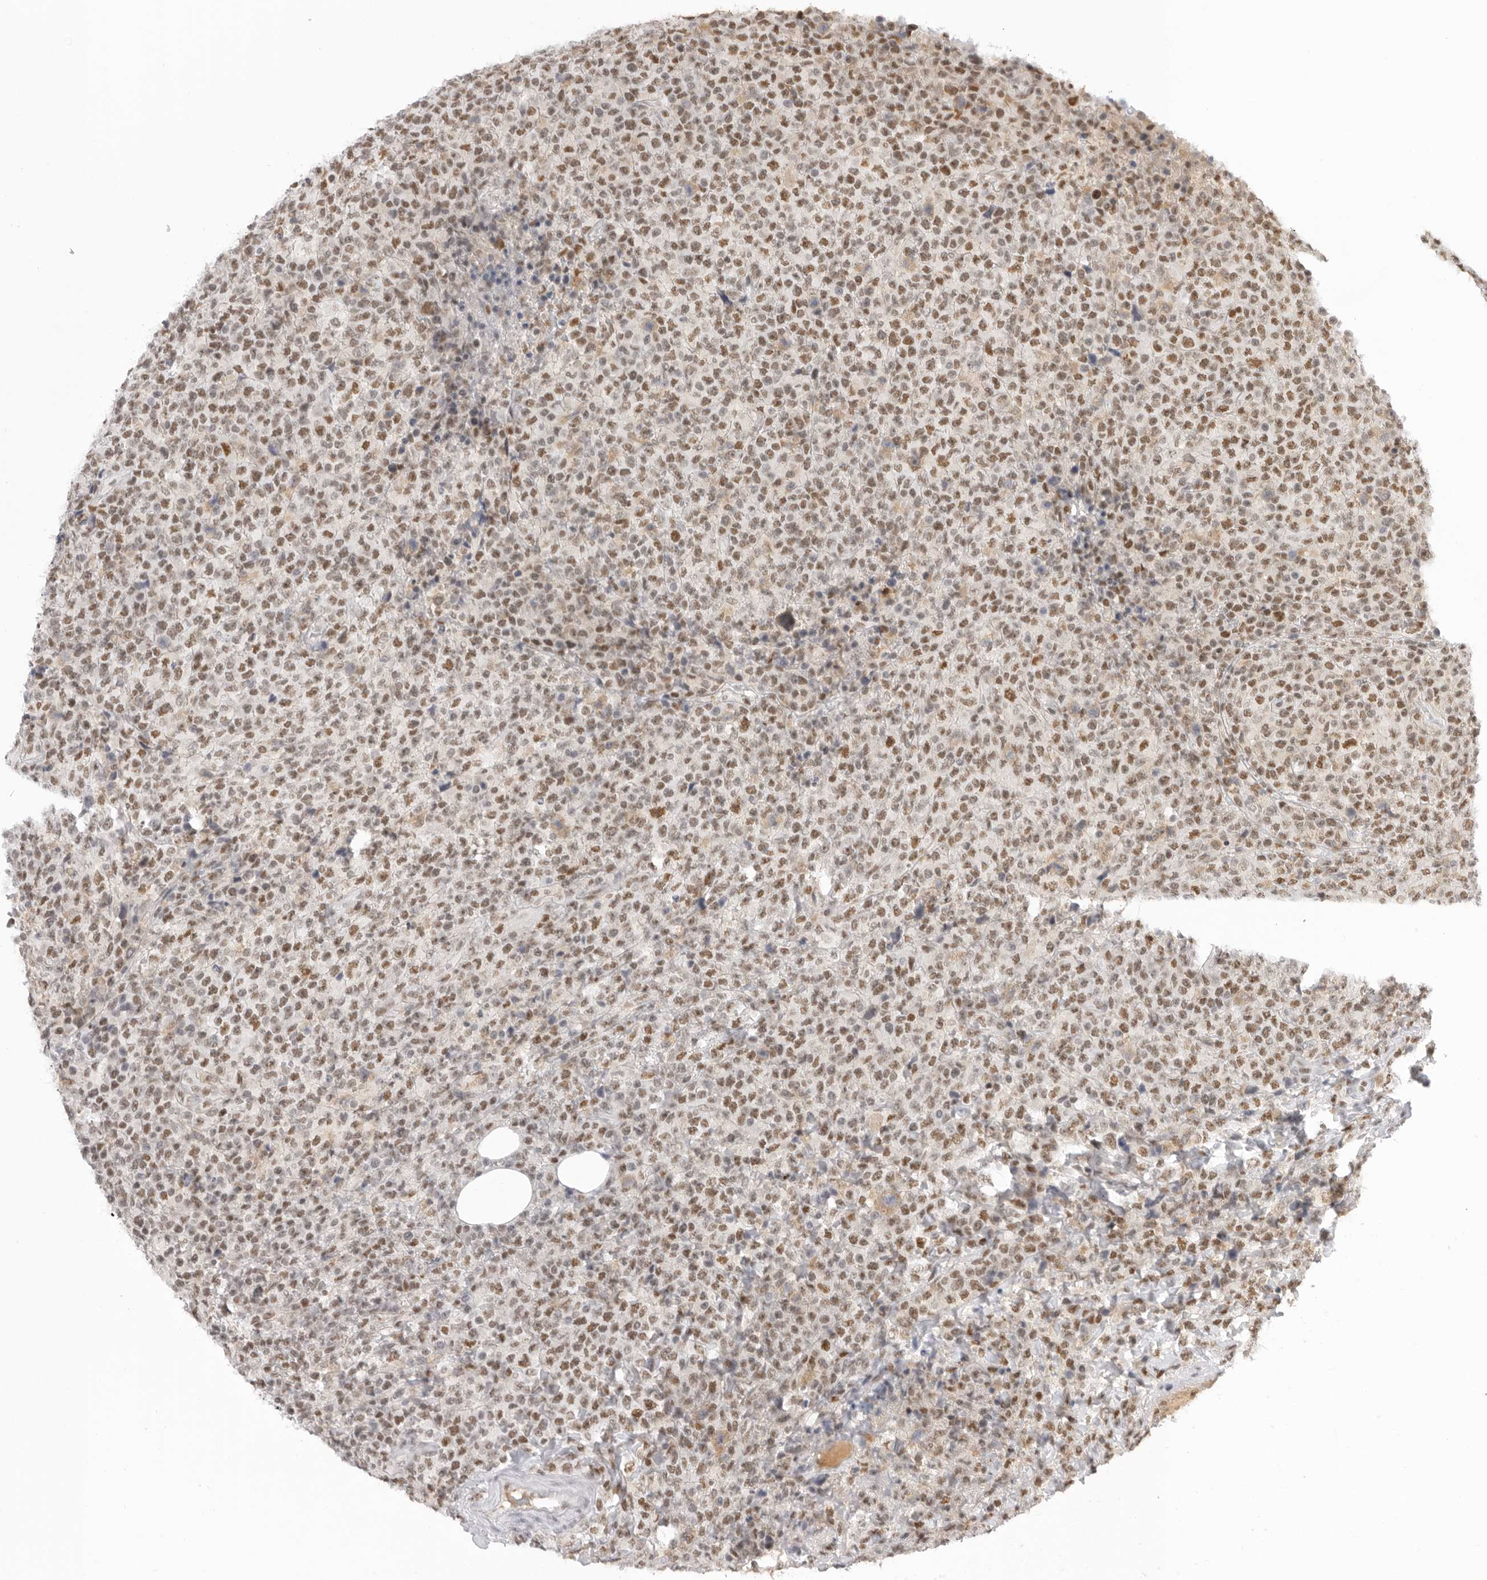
{"staining": {"intensity": "moderate", "quantity": ">75%", "location": "nuclear"}, "tissue": "lymphoma", "cell_type": "Tumor cells", "image_type": "cancer", "snomed": [{"axis": "morphology", "description": "Malignant lymphoma, non-Hodgkin's type, High grade"}, {"axis": "topography", "description": "Lymph node"}], "caption": "Immunohistochemical staining of high-grade malignant lymphoma, non-Hodgkin's type displays moderate nuclear protein staining in approximately >75% of tumor cells.", "gene": "RPA2", "patient": {"sex": "male", "age": 13}}